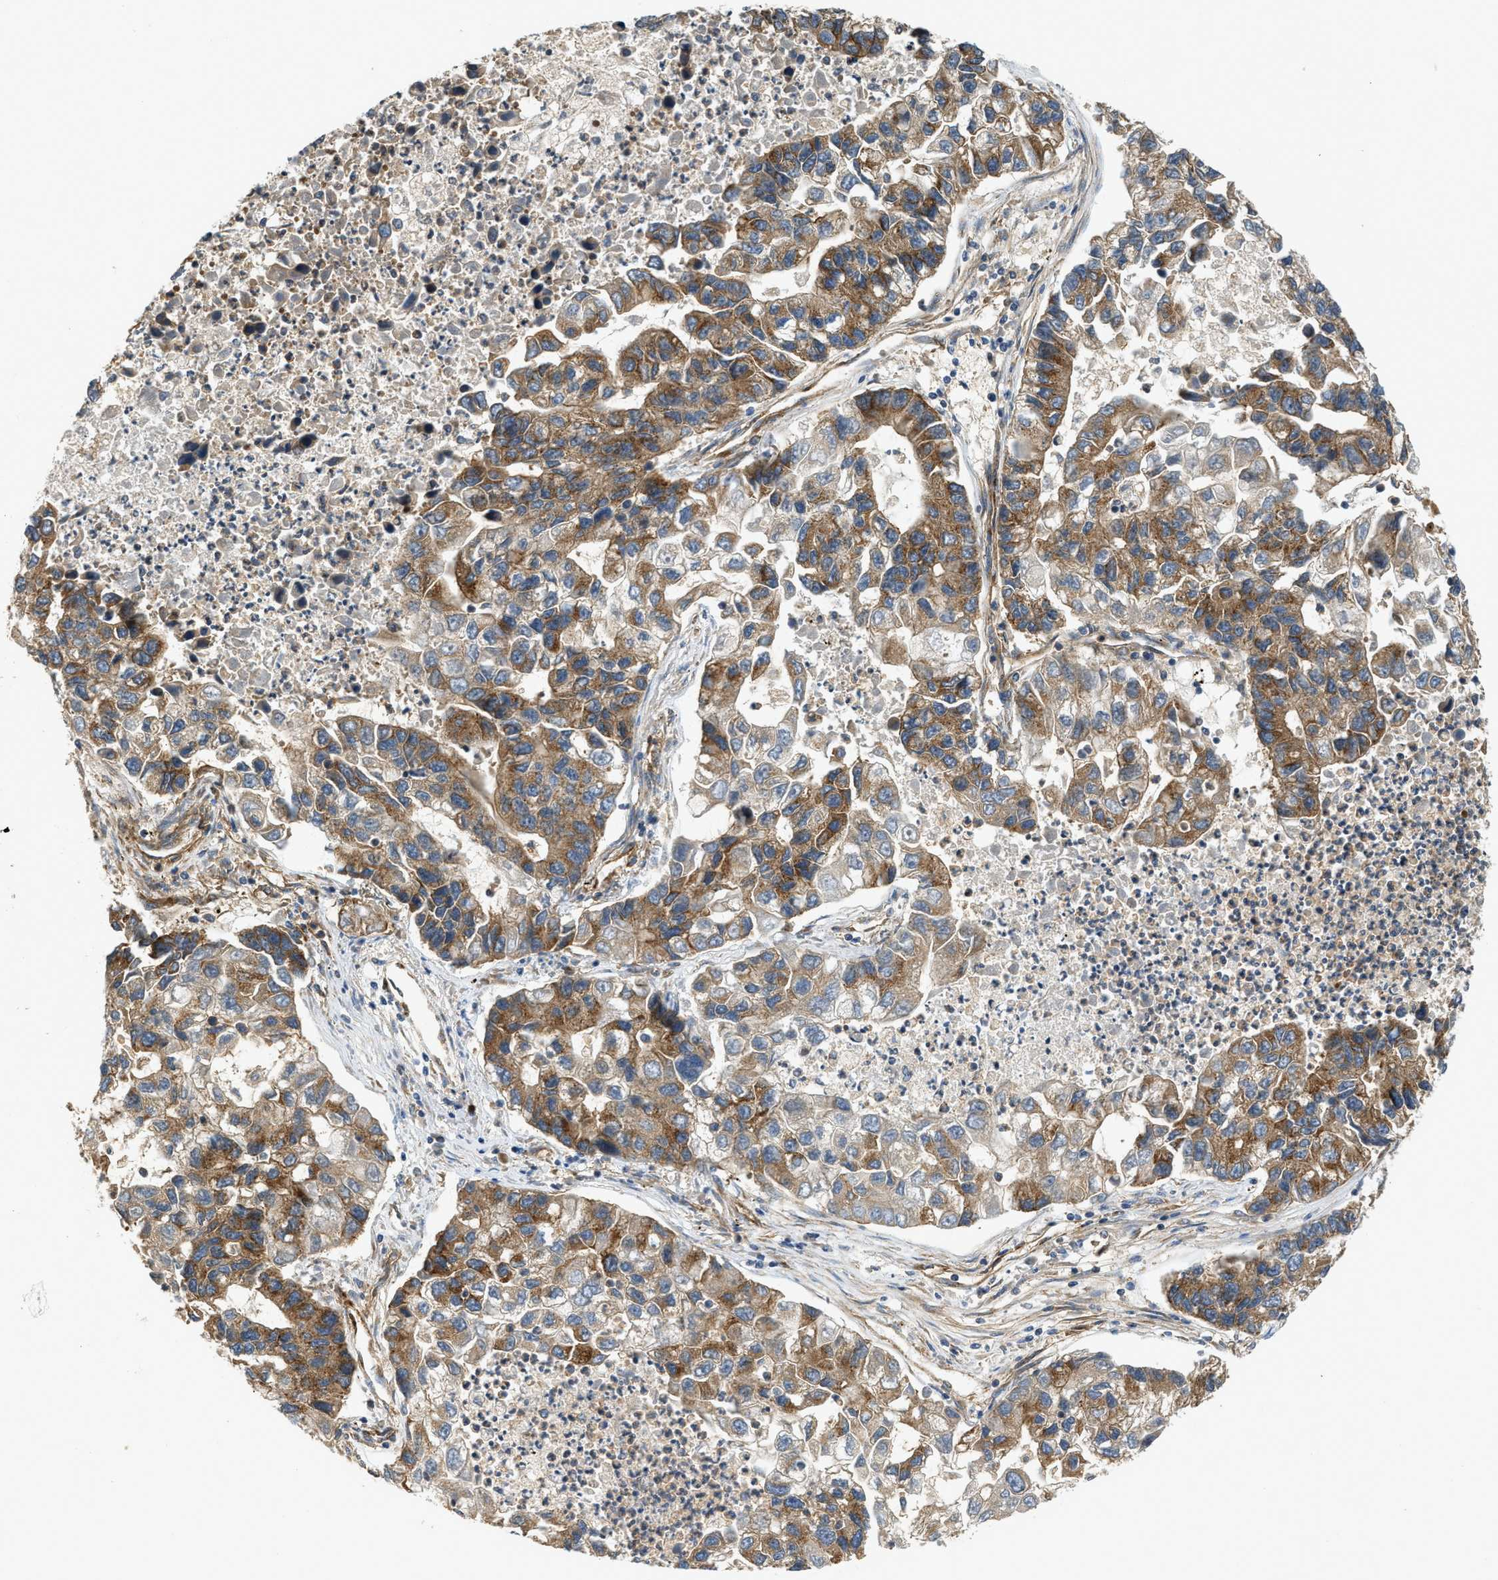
{"staining": {"intensity": "moderate", "quantity": ">75%", "location": "cytoplasmic/membranous"}, "tissue": "lung cancer", "cell_type": "Tumor cells", "image_type": "cancer", "snomed": [{"axis": "morphology", "description": "Adenocarcinoma, NOS"}, {"axis": "topography", "description": "Lung"}], "caption": "IHC image of neoplastic tissue: human lung adenocarcinoma stained using immunohistochemistry displays medium levels of moderate protein expression localized specifically in the cytoplasmic/membranous of tumor cells, appearing as a cytoplasmic/membranous brown color.", "gene": "HIP1", "patient": {"sex": "female", "age": 51}}